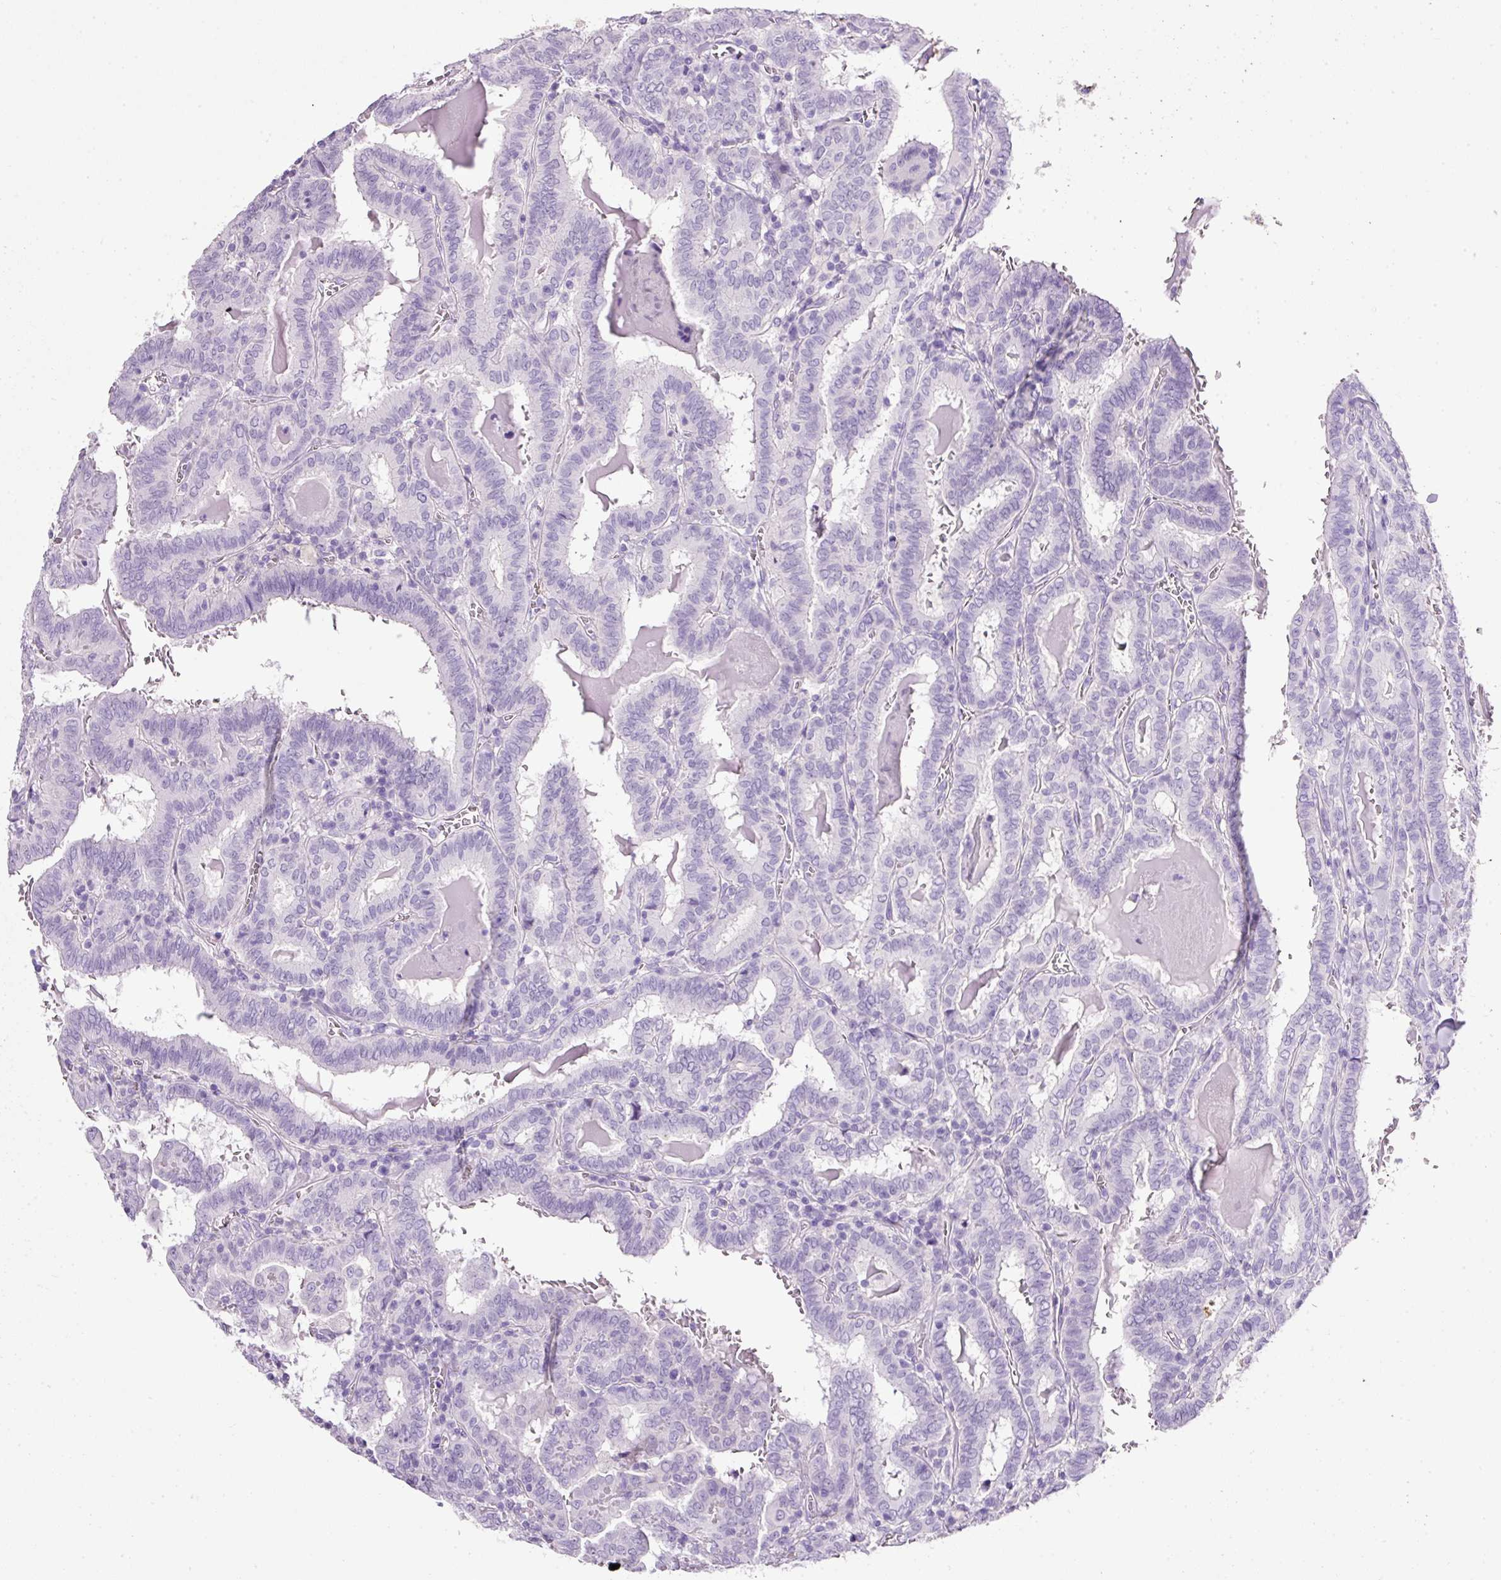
{"staining": {"intensity": "negative", "quantity": "none", "location": "none"}, "tissue": "thyroid cancer", "cell_type": "Tumor cells", "image_type": "cancer", "snomed": [{"axis": "morphology", "description": "Papillary adenocarcinoma, NOS"}, {"axis": "topography", "description": "Thyroid gland"}], "caption": "DAB immunohistochemical staining of human thyroid cancer (papillary adenocarcinoma) reveals no significant positivity in tumor cells.", "gene": "BSND", "patient": {"sex": "female", "age": 72}}